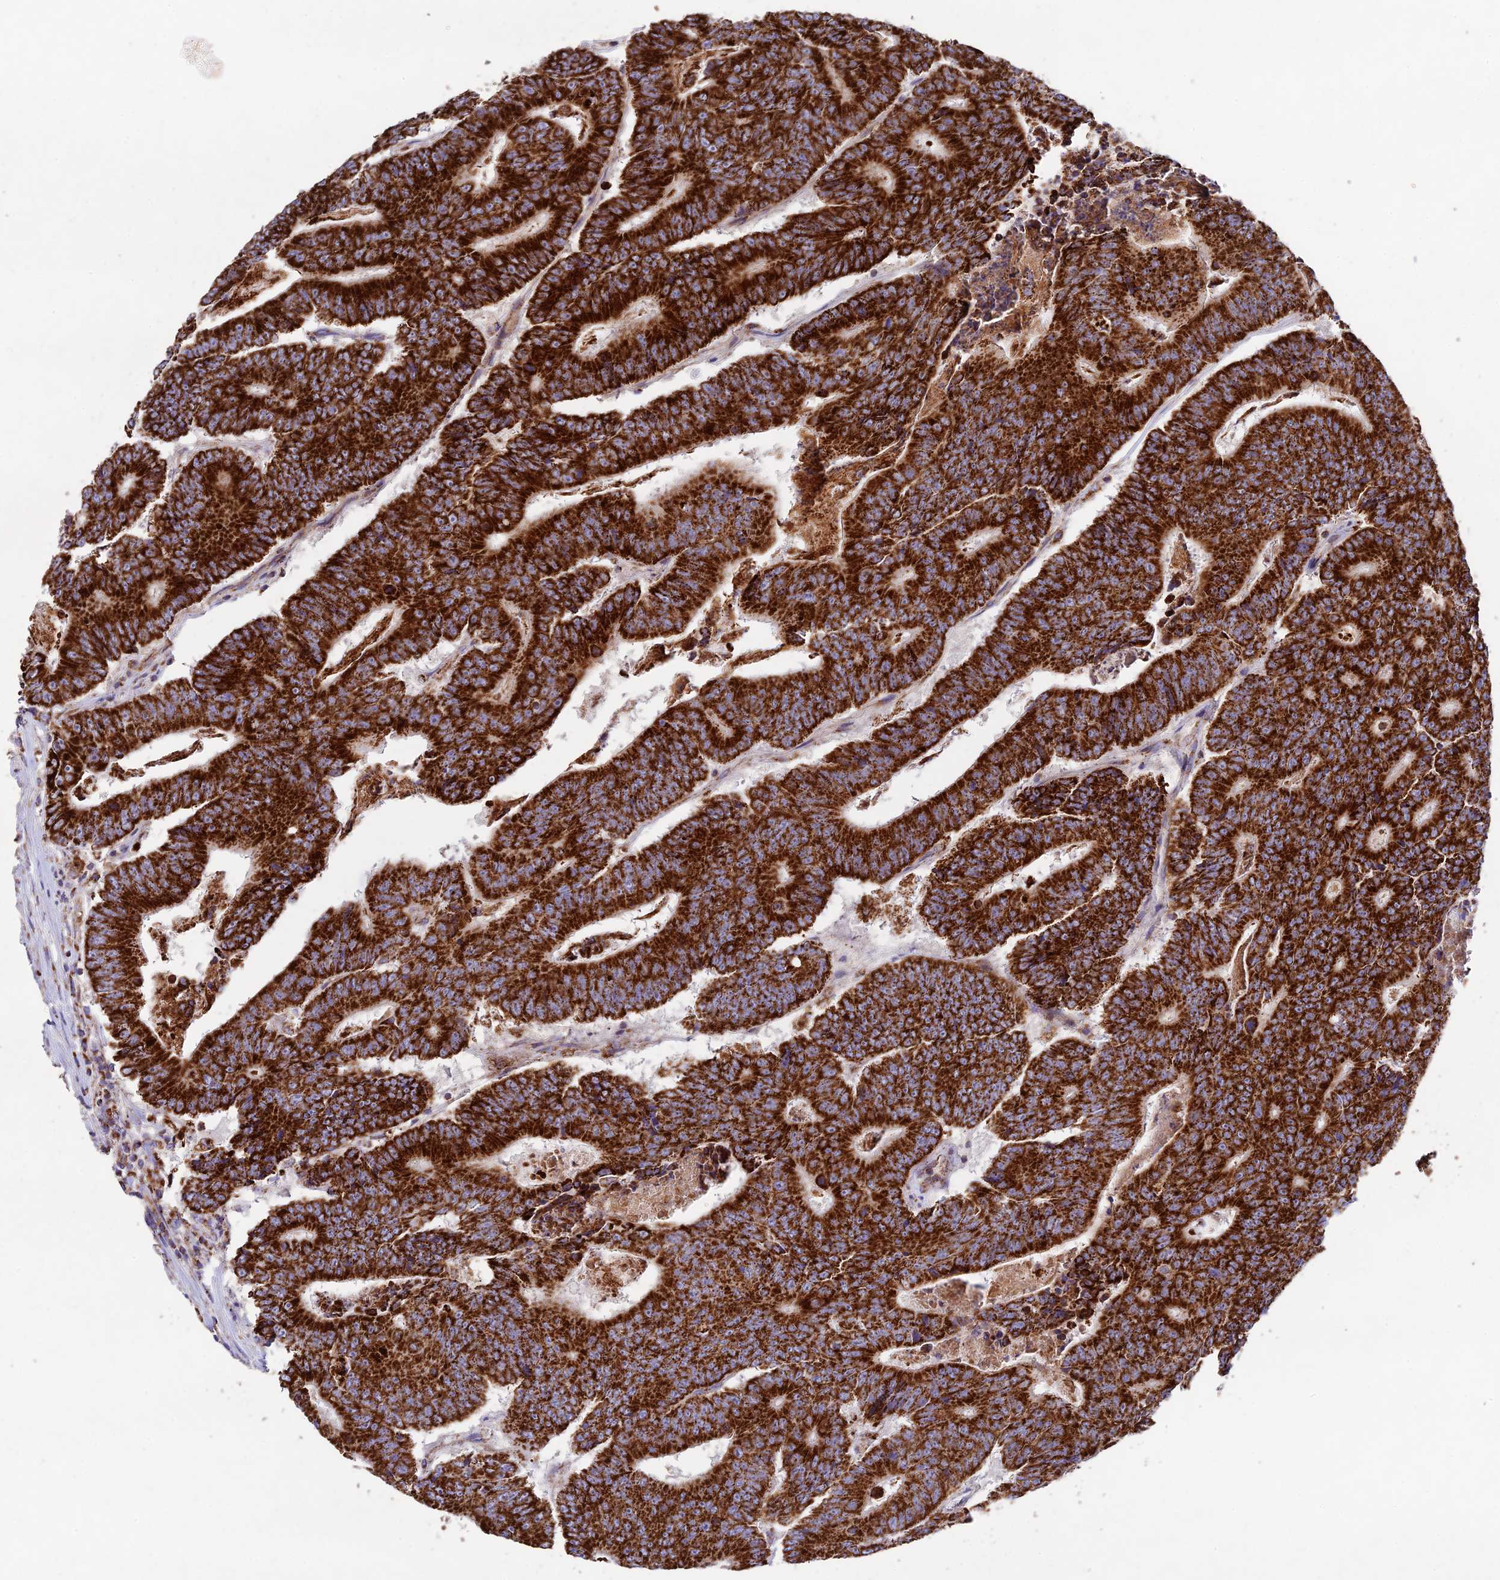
{"staining": {"intensity": "strong", "quantity": ">75%", "location": "cytoplasmic/membranous"}, "tissue": "colorectal cancer", "cell_type": "Tumor cells", "image_type": "cancer", "snomed": [{"axis": "morphology", "description": "Adenocarcinoma, NOS"}, {"axis": "topography", "description": "Colon"}], "caption": "IHC photomicrograph of neoplastic tissue: human colorectal adenocarcinoma stained using immunohistochemistry (IHC) reveals high levels of strong protein expression localized specifically in the cytoplasmic/membranous of tumor cells, appearing as a cytoplasmic/membranous brown color.", "gene": "KHDC3L", "patient": {"sex": "male", "age": 83}}